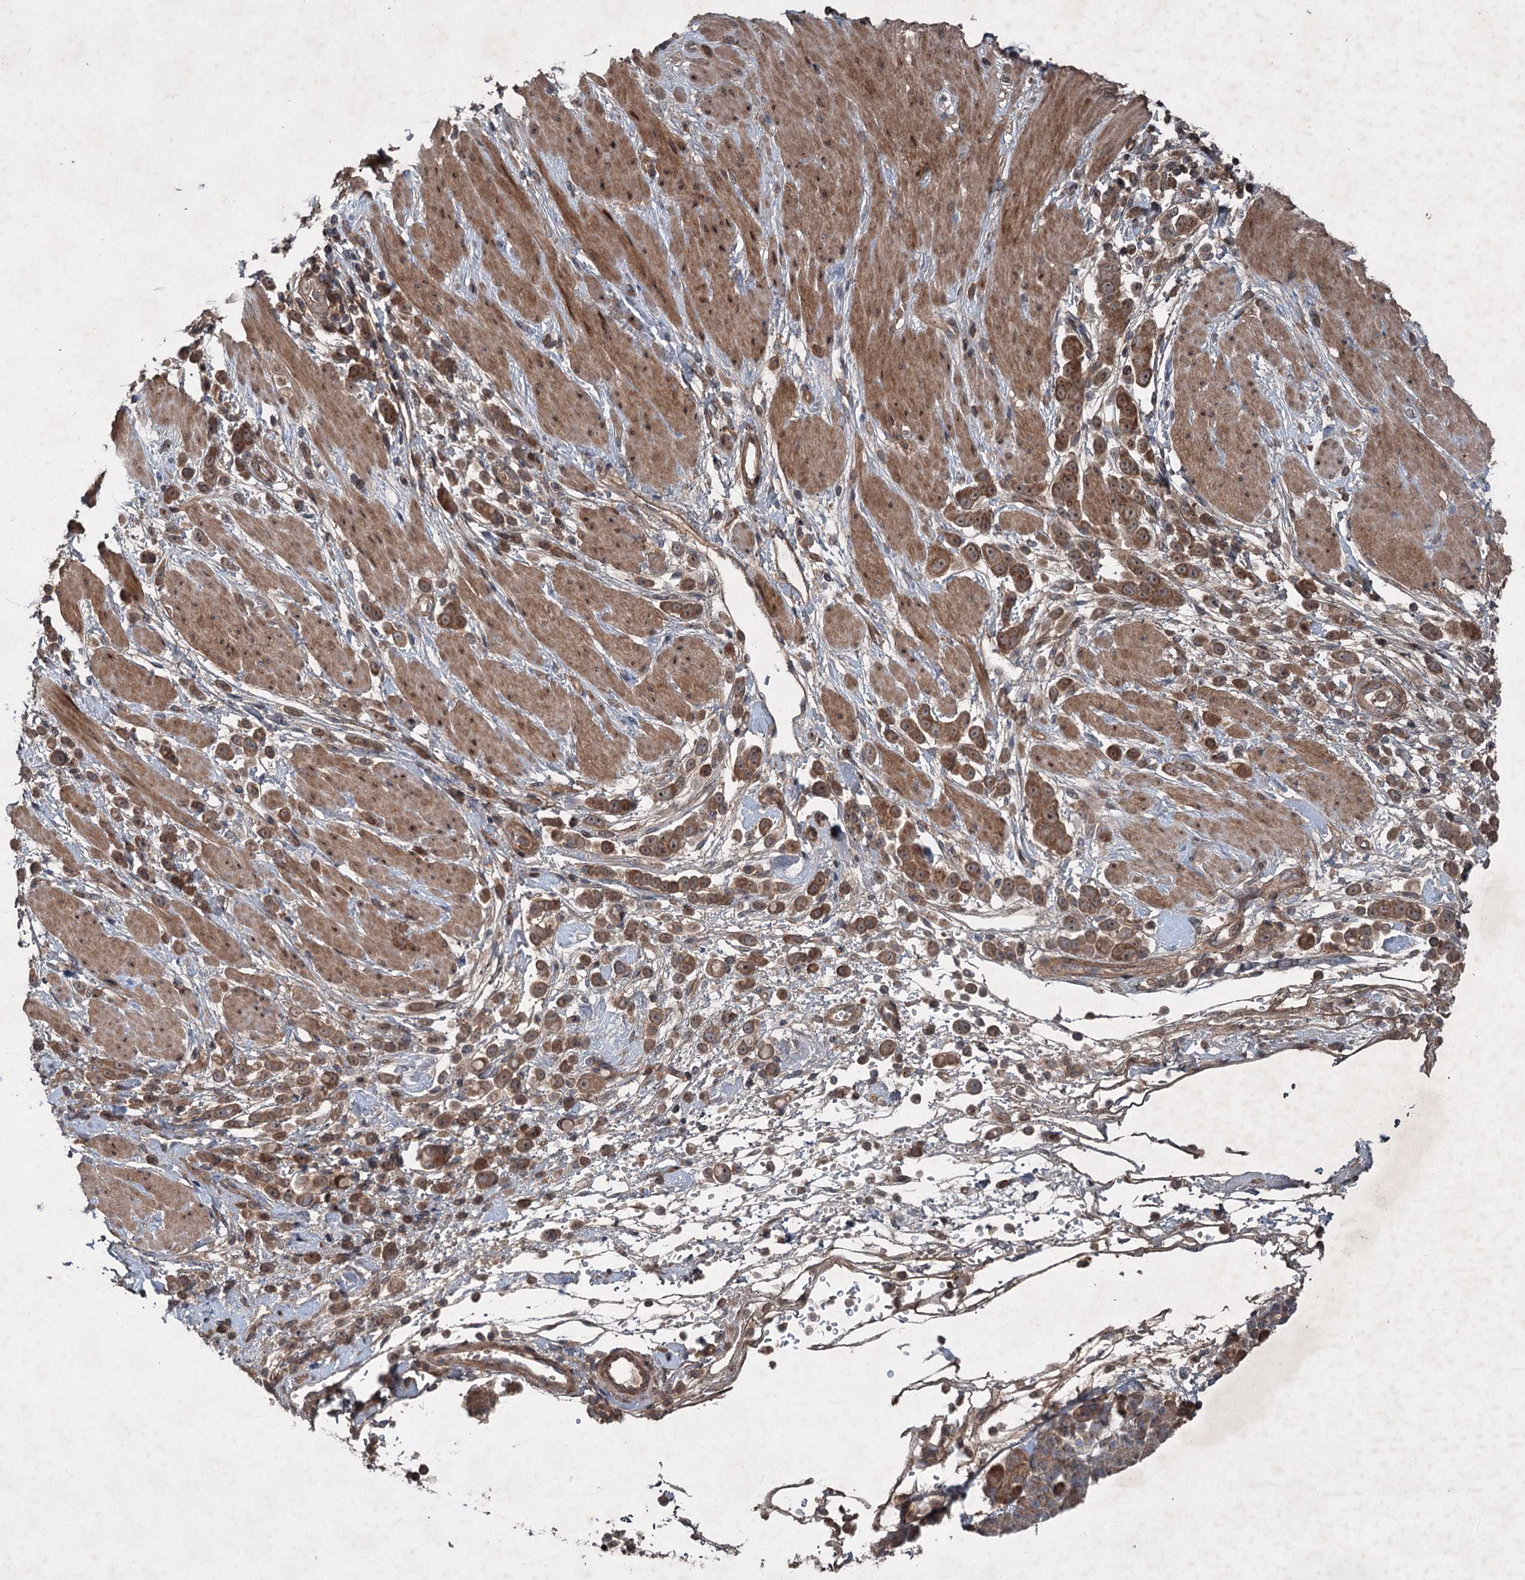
{"staining": {"intensity": "moderate", "quantity": ">75%", "location": "cytoplasmic/membranous,nuclear"}, "tissue": "pancreatic cancer", "cell_type": "Tumor cells", "image_type": "cancer", "snomed": [{"axis": "morphology", "description": "Normal tissue, NOS"}, {"axis": "morphology", "description": "Adenocarcinoma, NOS"}, {"axis": "topography", "description": "Pancreas"}], "caption": "An image of pancreatic cancer (adenocarcinoma) stained for a protein shows moderate cytoplasmic/membranous and nuclear brown staining in tumor cells.", "gene": "ALAS1", "patient": {"sex": "female", "age": 64}}